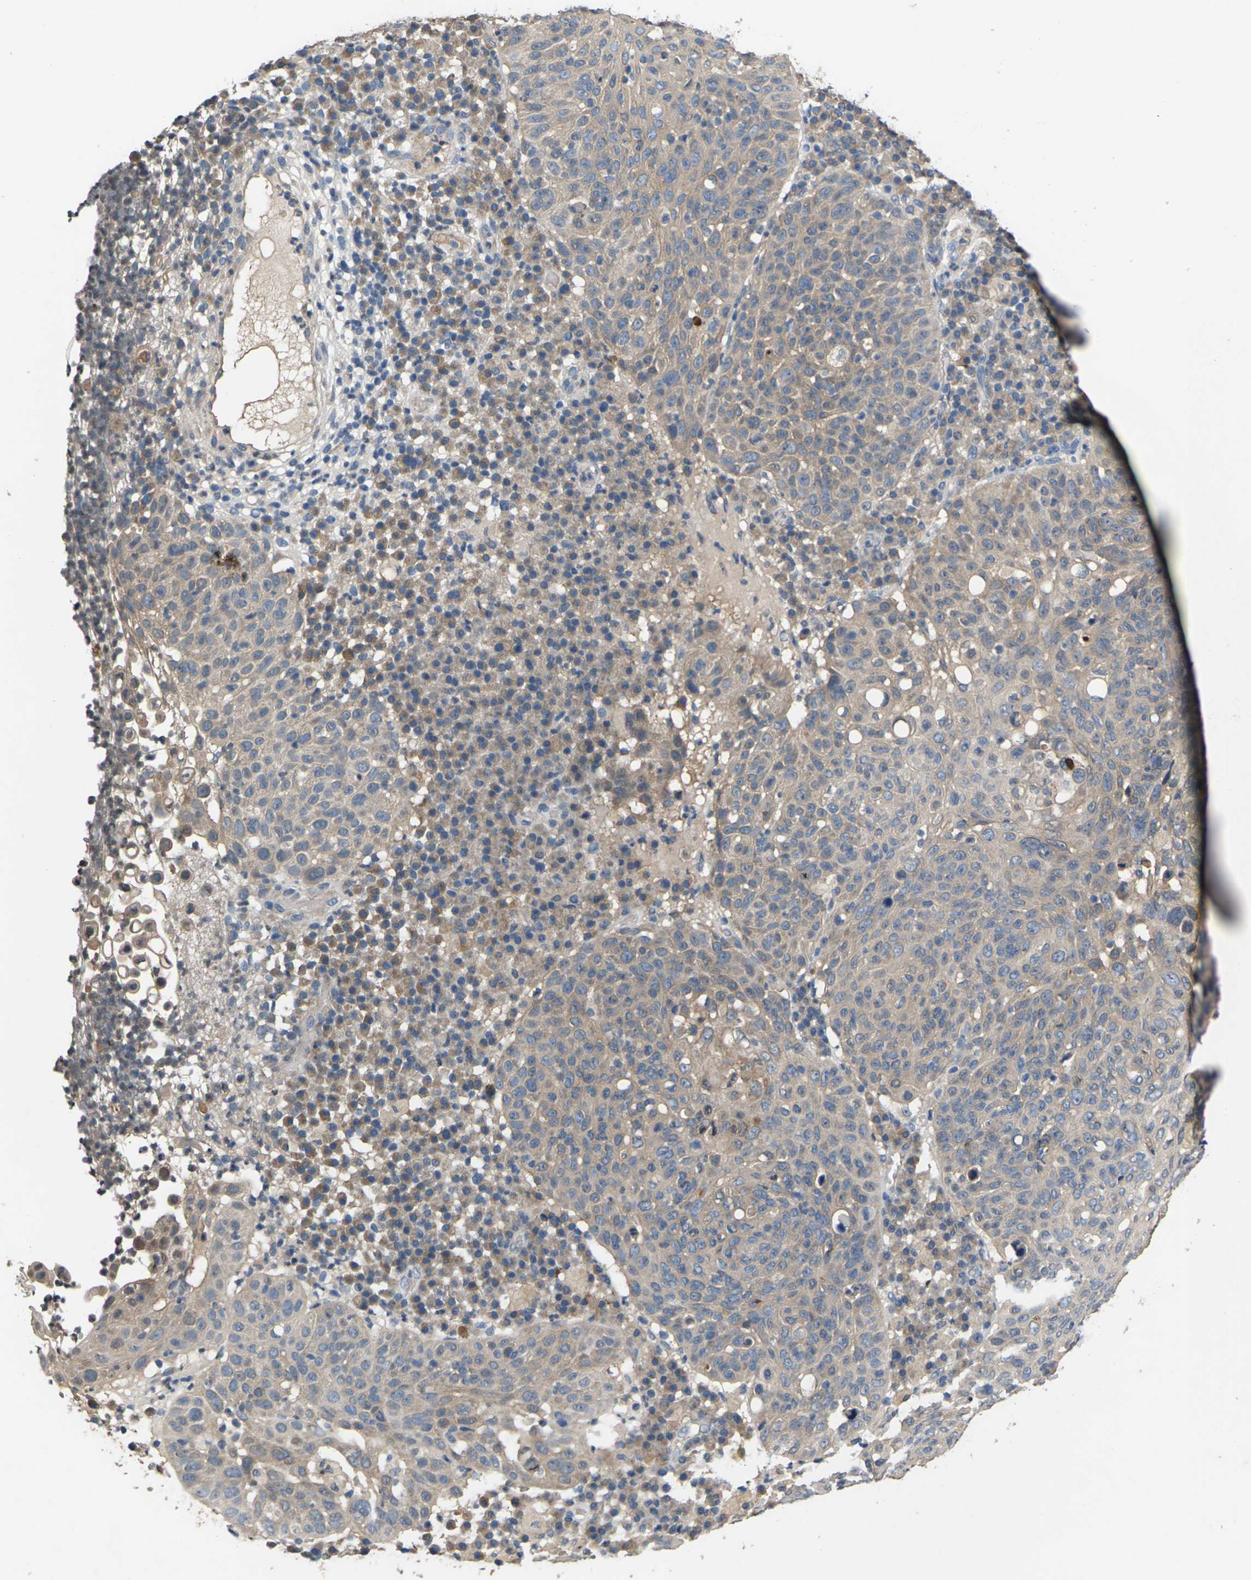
{"staining": {"intensity": "weak", "quantity": "25%-75%", "location": "cytoplasmic/membranous"}, "tissue": "skin cancer", "cell_type": "Tumor cells", "image_type": "cancer", "snomed": [{"axis": "morphology", "description": "Squamous cell carcinoma in situ, NOS"}, {"axis": "morphology", "description": "Squamous cell carcinoma, NOS"}, {"axis": "topography", "description": "Skin"}], "caption": "DAB (3,3'-diaminobenzidine) immunohistochemical staining of human skin cancer (squamous cell carcinoma in situ) shows weak cytoplasmic/membranous protein staining in about 25%-75% of tumor cells.", "gene": "SLC2A2", "patient": {"sex": "male", "age": 93}}